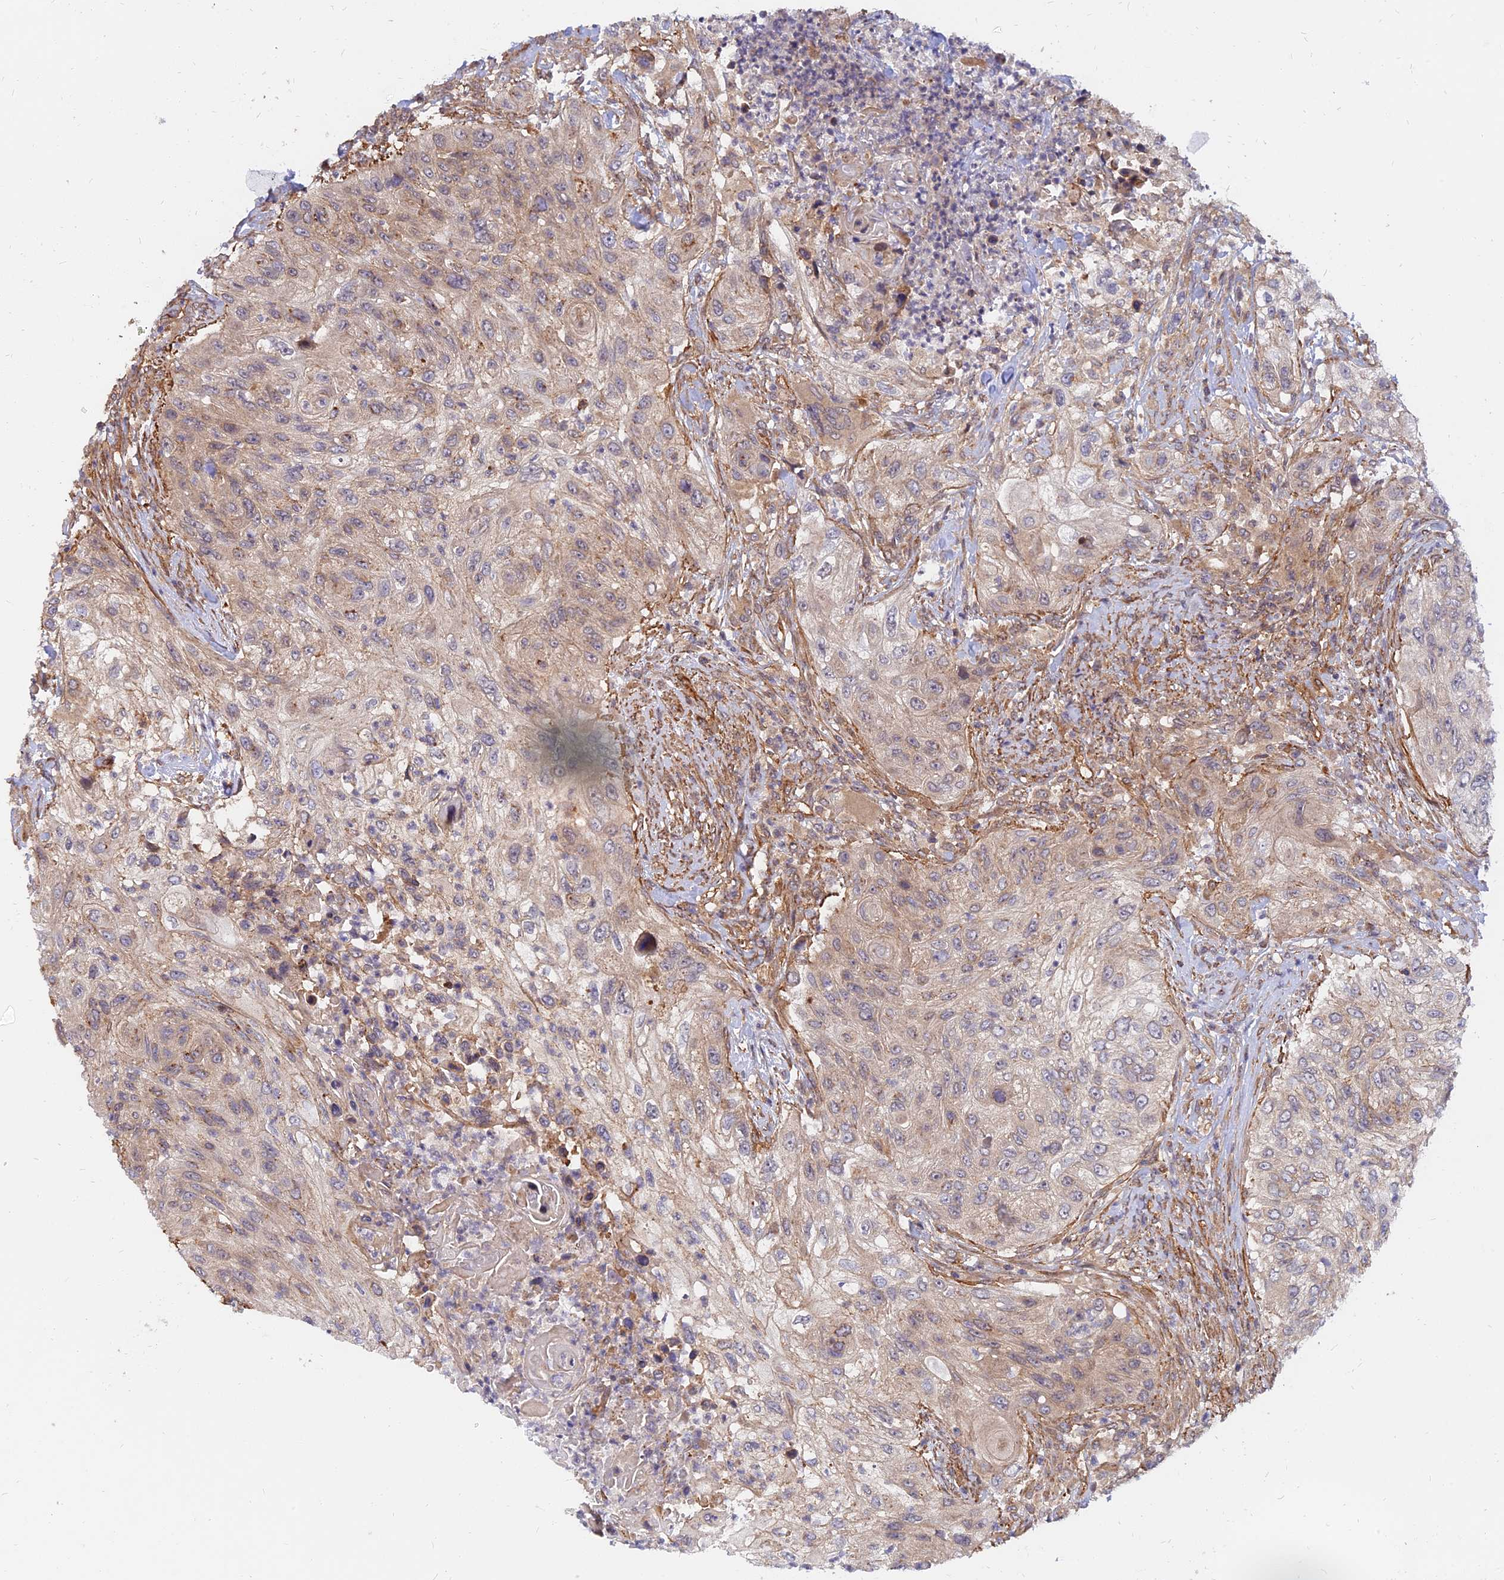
{"staining": {"intensity": "weak", "quantity": "25%-75%", "location": "cytoplasmic/membranous"}, "tissue": "urothelial cancer", "cell_type": "Tumor cells", "image_type": "cancer", "snomed": [{"axis": "morphology", "description": "Urothelial carcinoma, High grade"}, {"axis": "topography", "description": "Urinary bladder"}], "caption": "Immunohistochemical staining of human urothelial cancer reveals low levels of weak cytoplasmic/membranous protein positivity in about 25%-75% of tumor cells.", "gene": "WDR41", "patient": {"sex": "female", "age": 60}}